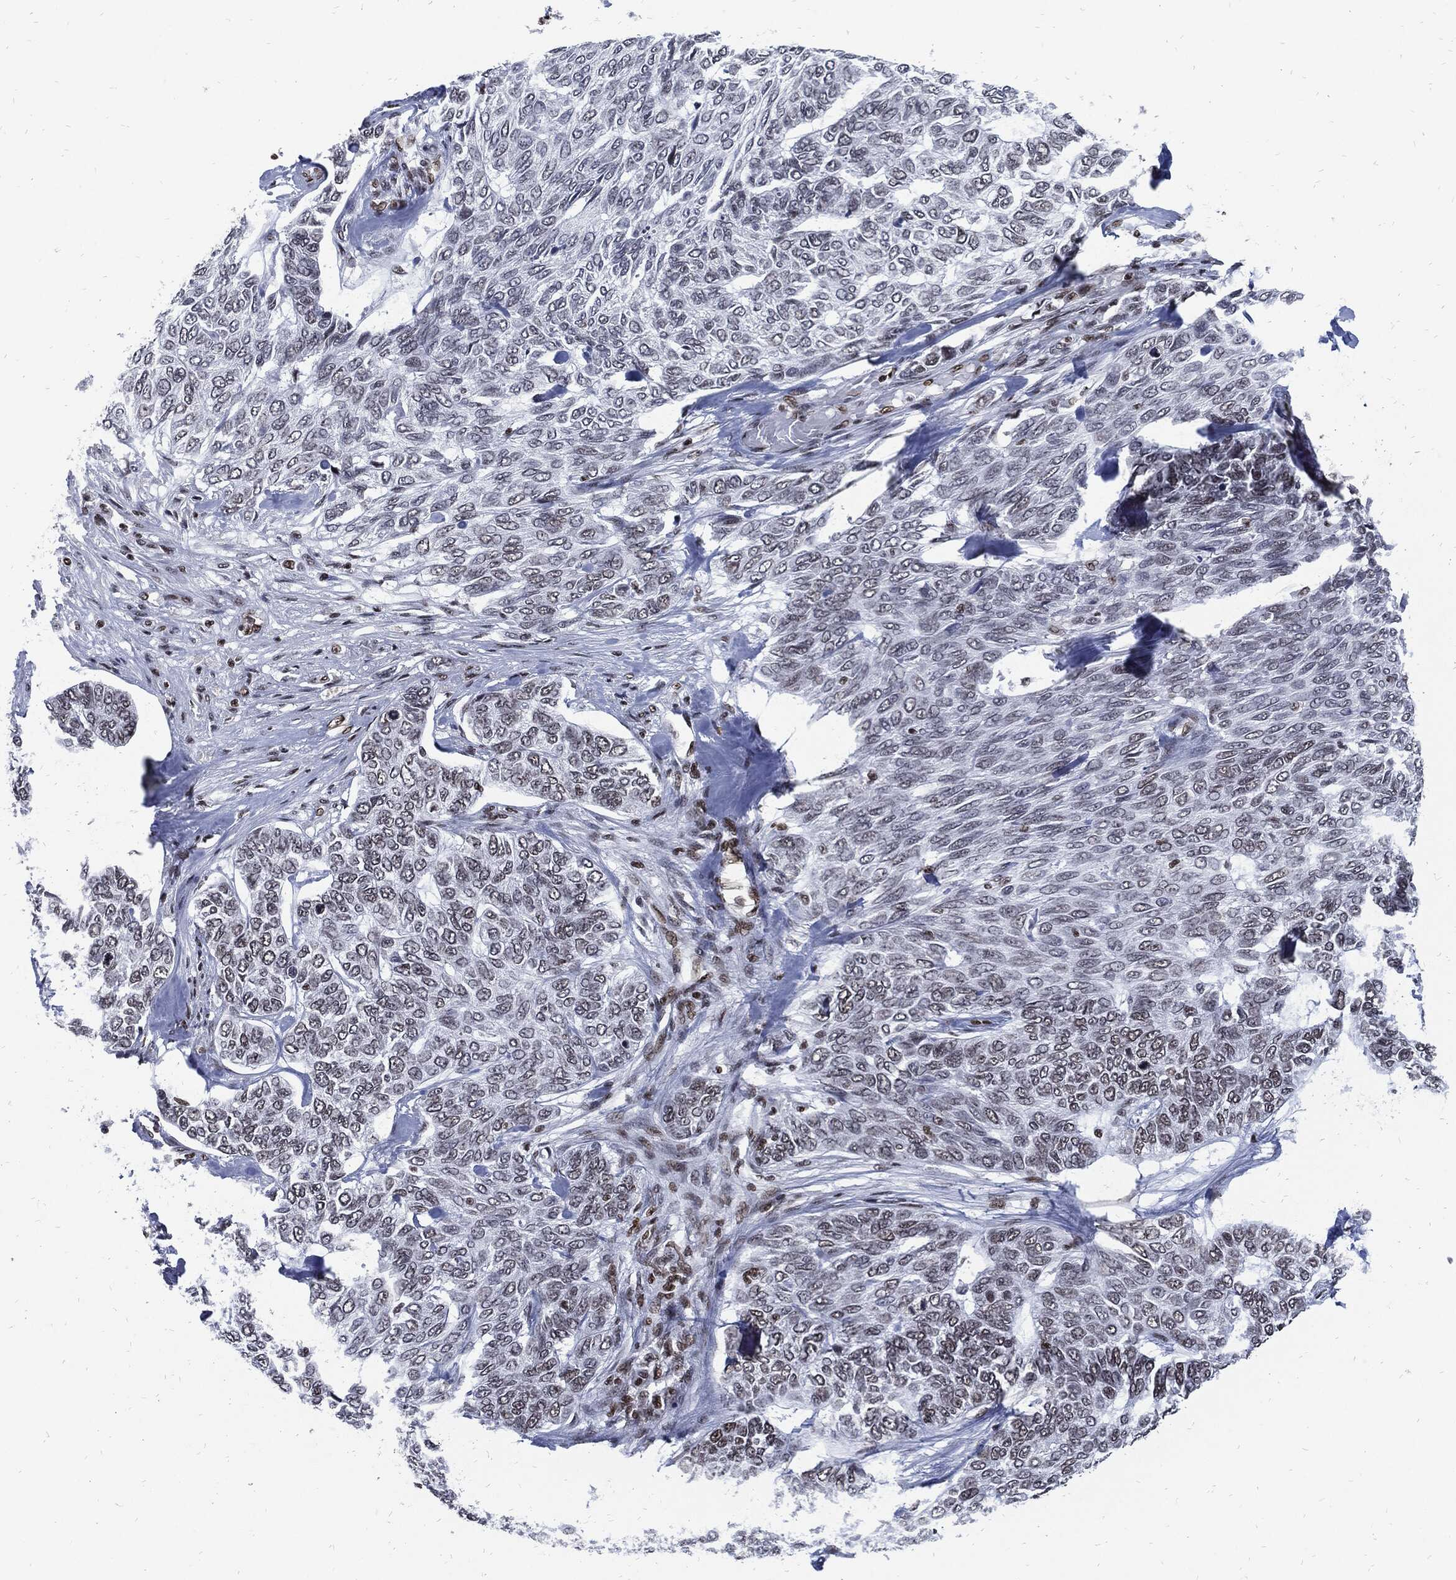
{"staining": {"intensity": "negative", "quantity": "none", "location": "none"}, "tissue": "skin cancer", "cell_type": "Tumor cells", "image_type": "cancer", "snomed": [{"axis": "morphology", "description": "Basal cell carcinoma"}, {"axis": "topography", "description": "Skin"}], "caption": "High power microscopy histopathology image of an immunohistochemistry micrograph of basal cell carcinoma (skin), revealing no significant staining in tumor cells.", "gene": "TERF2", "patient": {"sex": "female", "age": 65}}